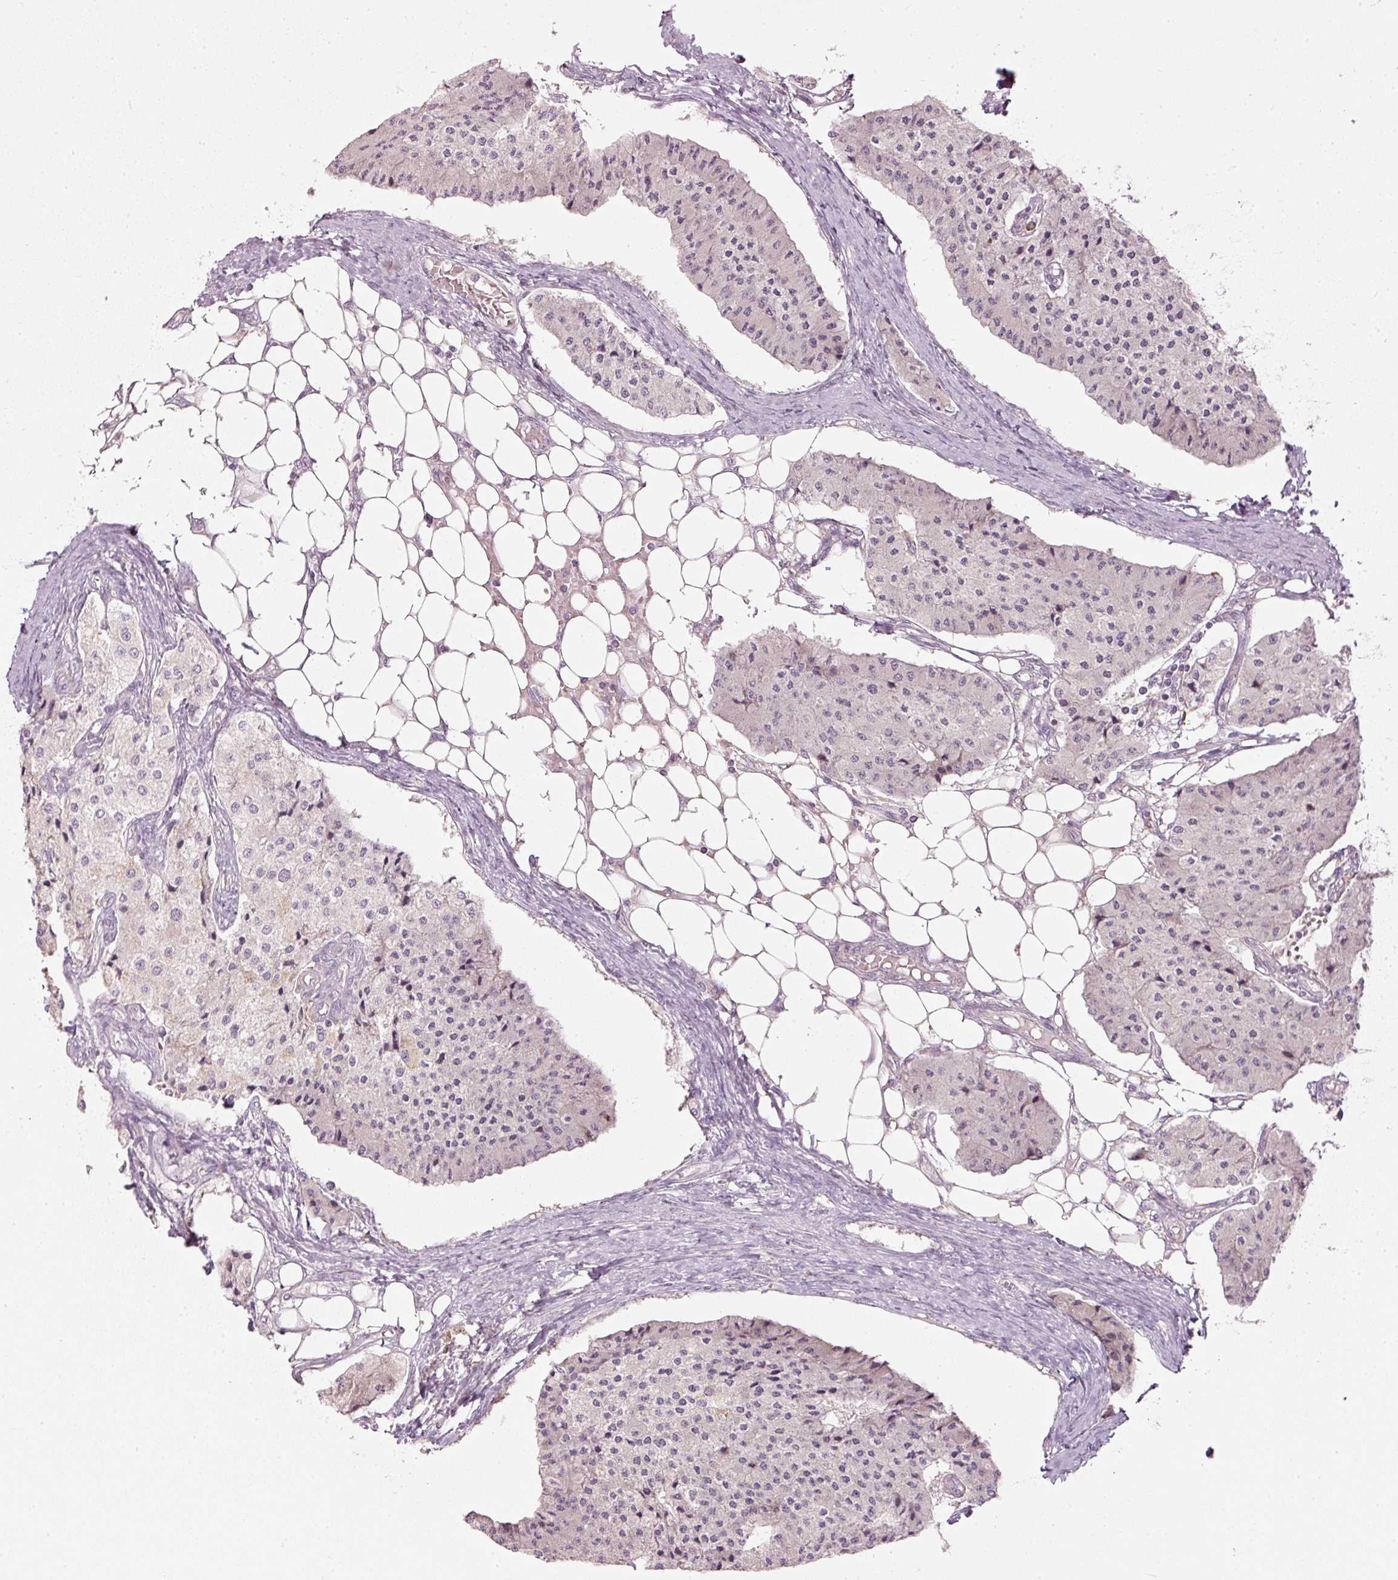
{"staining": {"intensity": "negative", "quantity": "none", "location": "none"}, "tissue": "carcinoid", "cell_type": "Tumor cells", "image_type": "cancer", "snomed": [{"axis": "morphology", "description": "Carcinoid, malignant, NOS"}, {"axis": "topography", "description": "Colon"}], "caption": "An image of human malignant carcinoid is negative for staining in tumor cells. The staining is performed using DAB brown chromogen with nuclei counter-stained in using hematoxylin.", "gene": "CDC20B", "patient": {"sex": "female", "age": 52}}